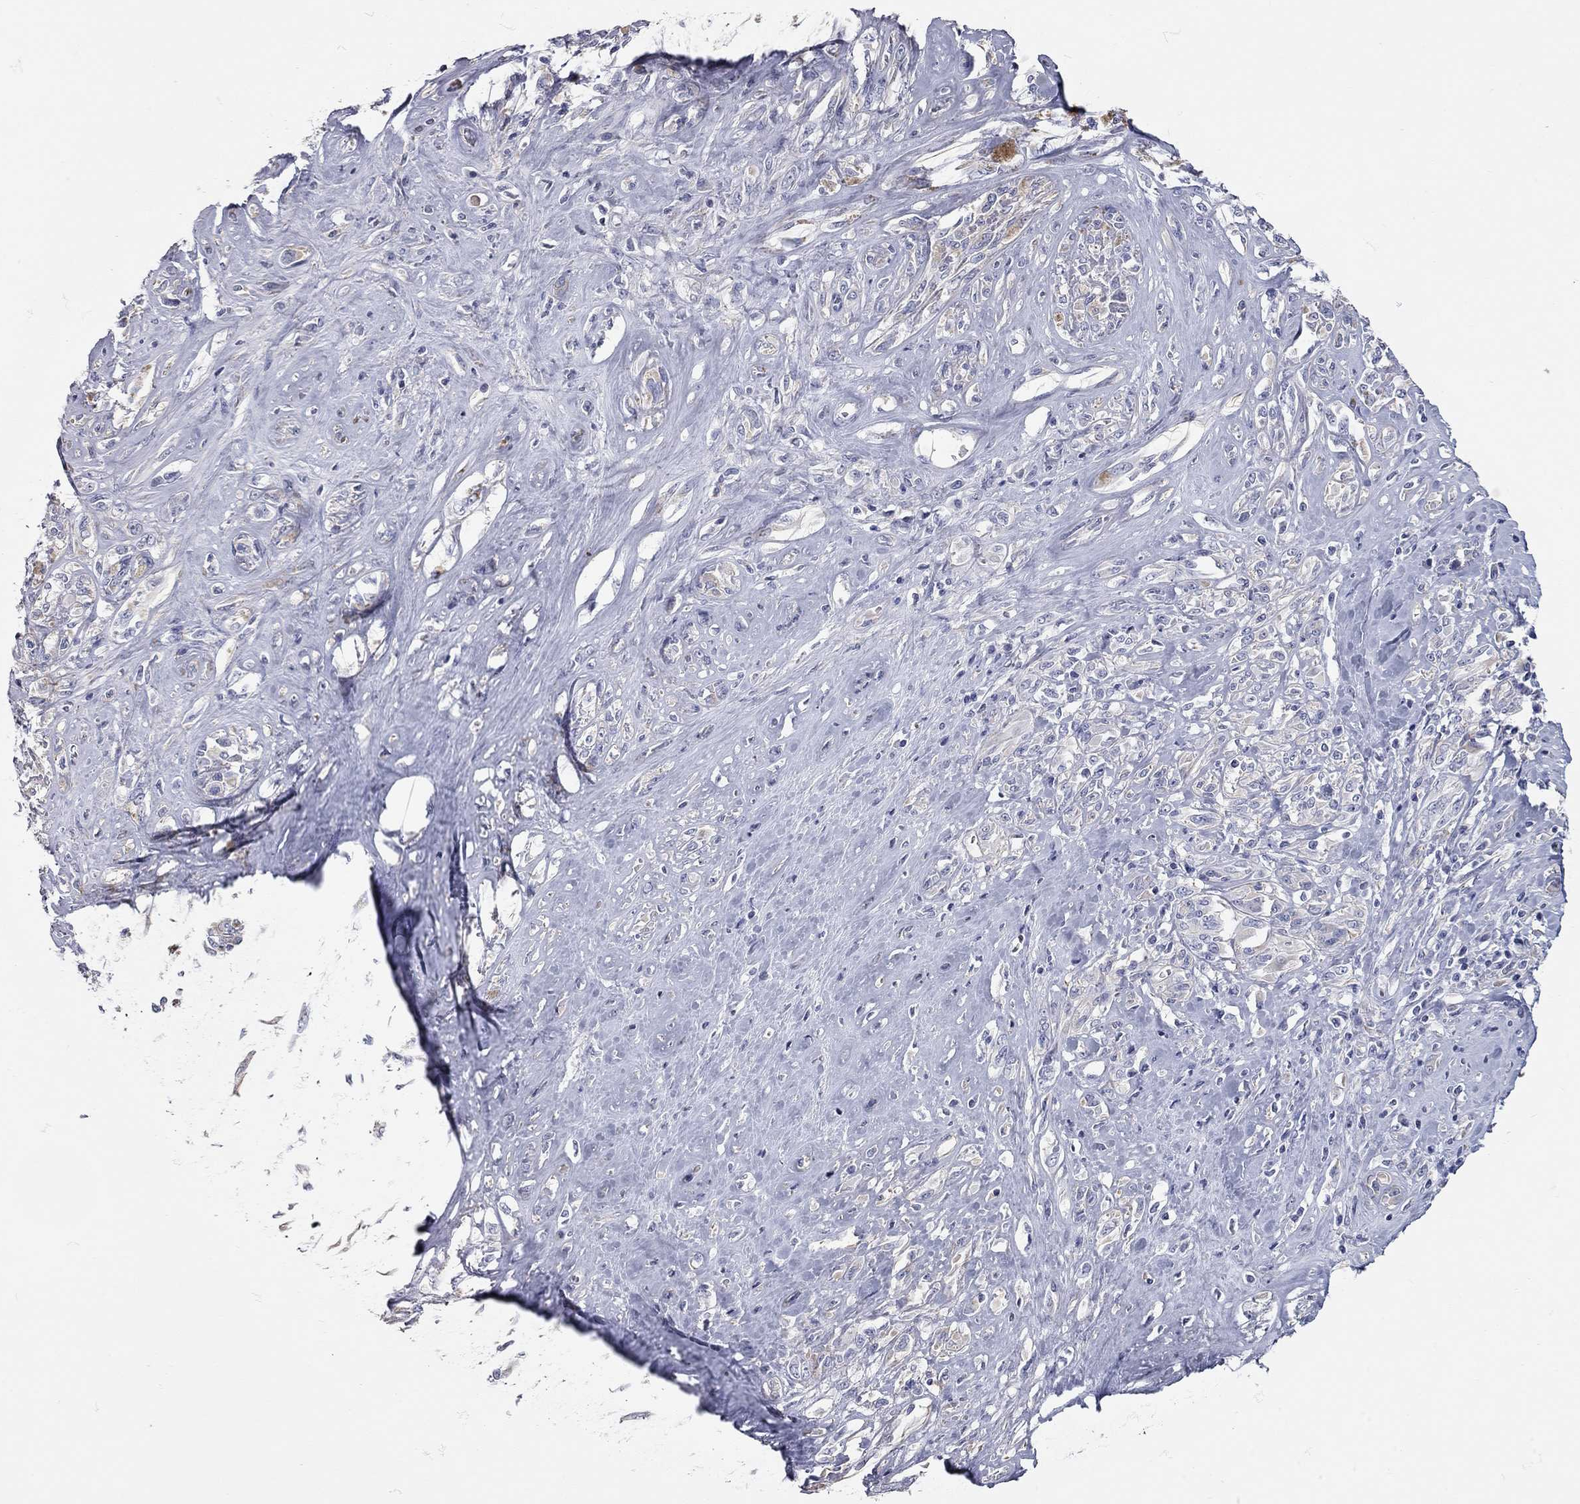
{"staining": {"intensity": "negative", "quantity": "none", "location": "none"}, "tissue": "melanoma", "cell_type": "Tumor cells", "image_type": "cancer", "snomed": [{"axis": "morphology", "description": "Malignant melanoma, NOS"}, {"axis": "topography", "description": "Skin"}], "caption": "This is an IHC histopathology image of melanoma. There is no positivity in tumor cells.", "gene": "C10orf90", "patient": {"sex": "female", "age": 91}}